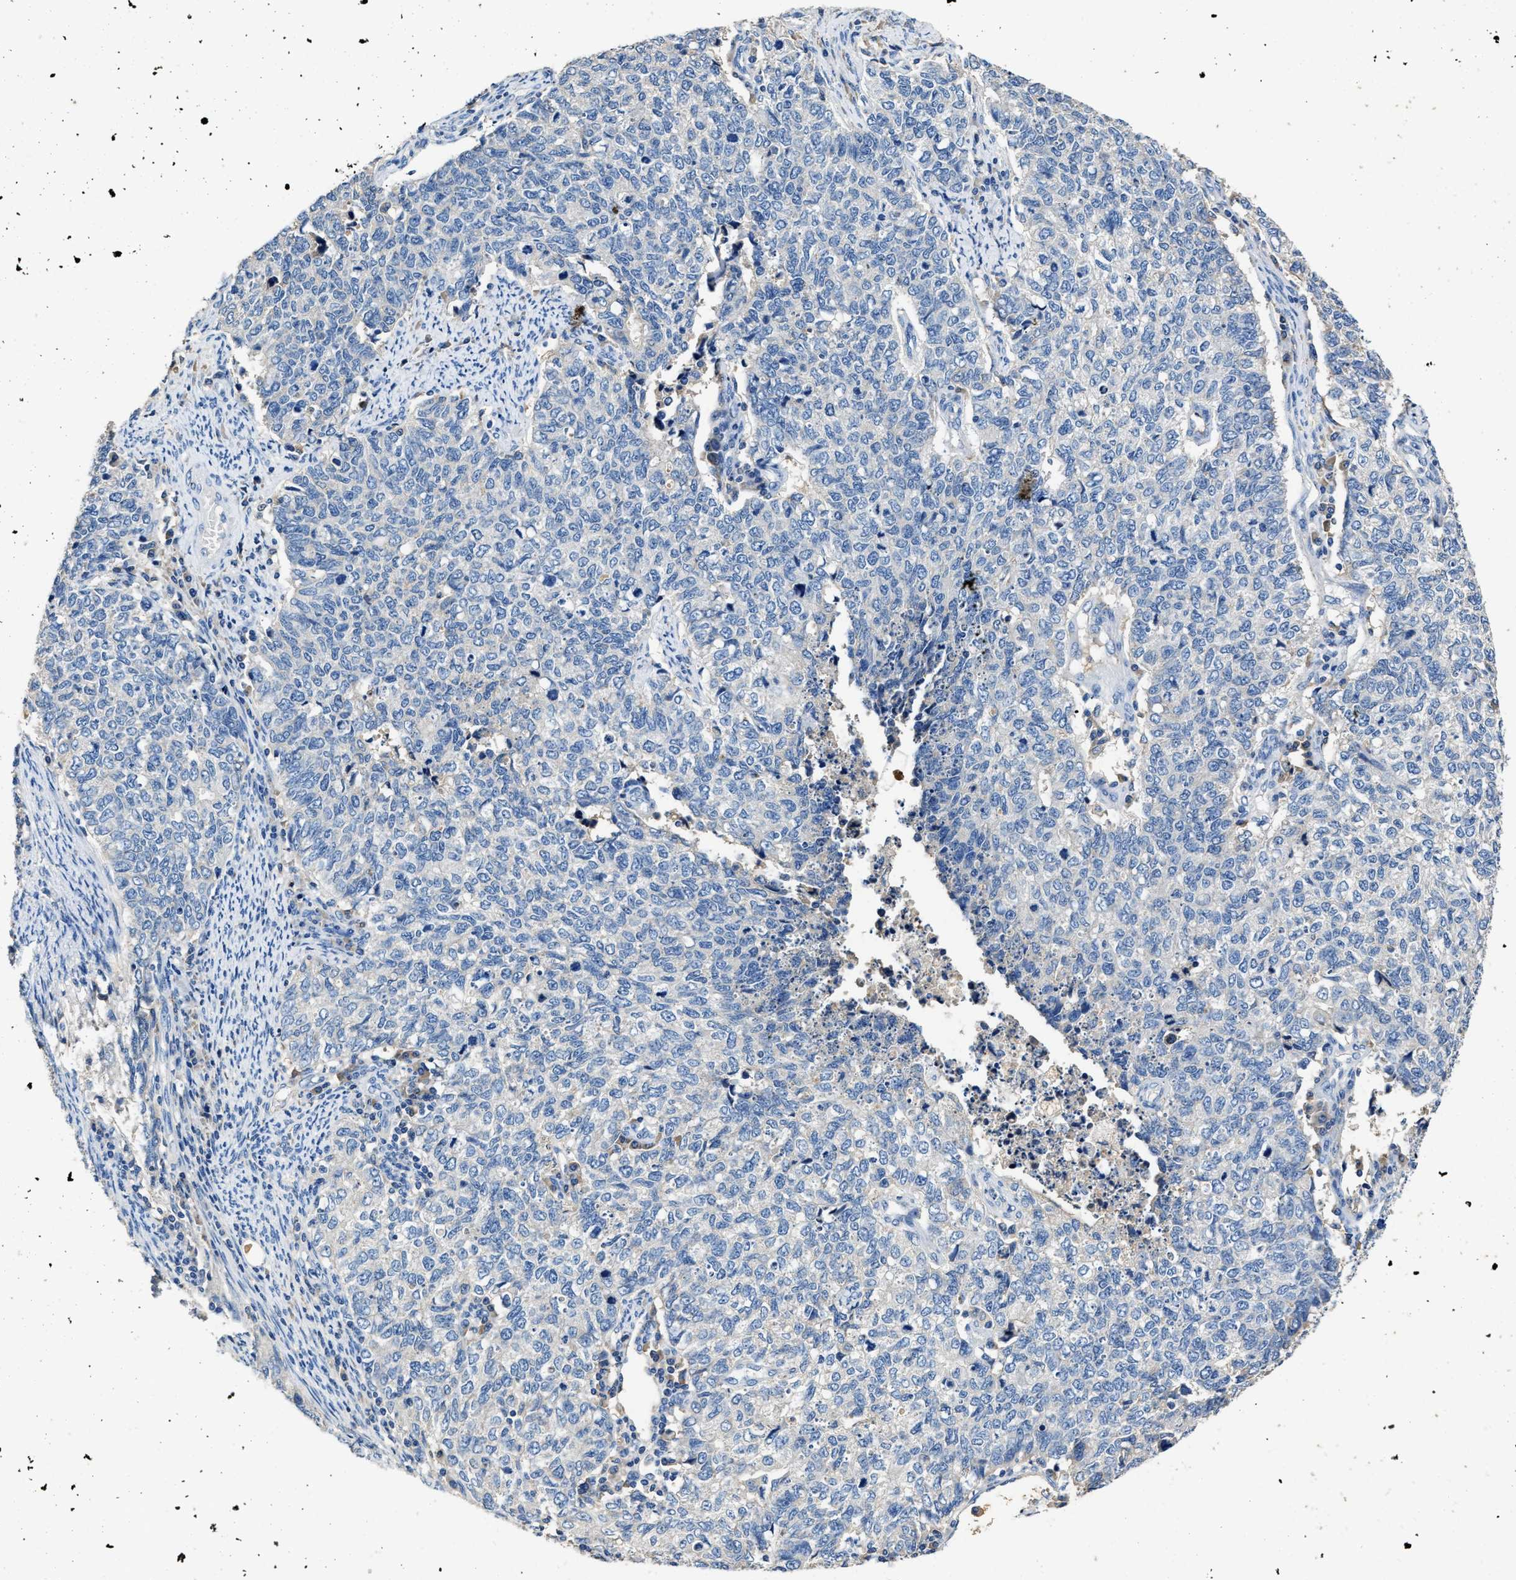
{"staining": {"intensity": "negative", "quantity": "none", "location": "none"}, "tissue": "cervical cancer", "cell_type": "Tumor cells", "image_type": "cancer", "snomed": [{"axis": "morphology", "description": "Squamous cell carcinoma, NOS"}, {"axis": "topography", "description": "Cervix"}], "caption": "This is a micrograph of immunohistochemistry (IHC) staining of cervical cancer (squamous cell carcinoma), which shows no positivity in tumor cells.", "gene": "SLCO2B1", "patient": {"sex": "female", "age": 63}}